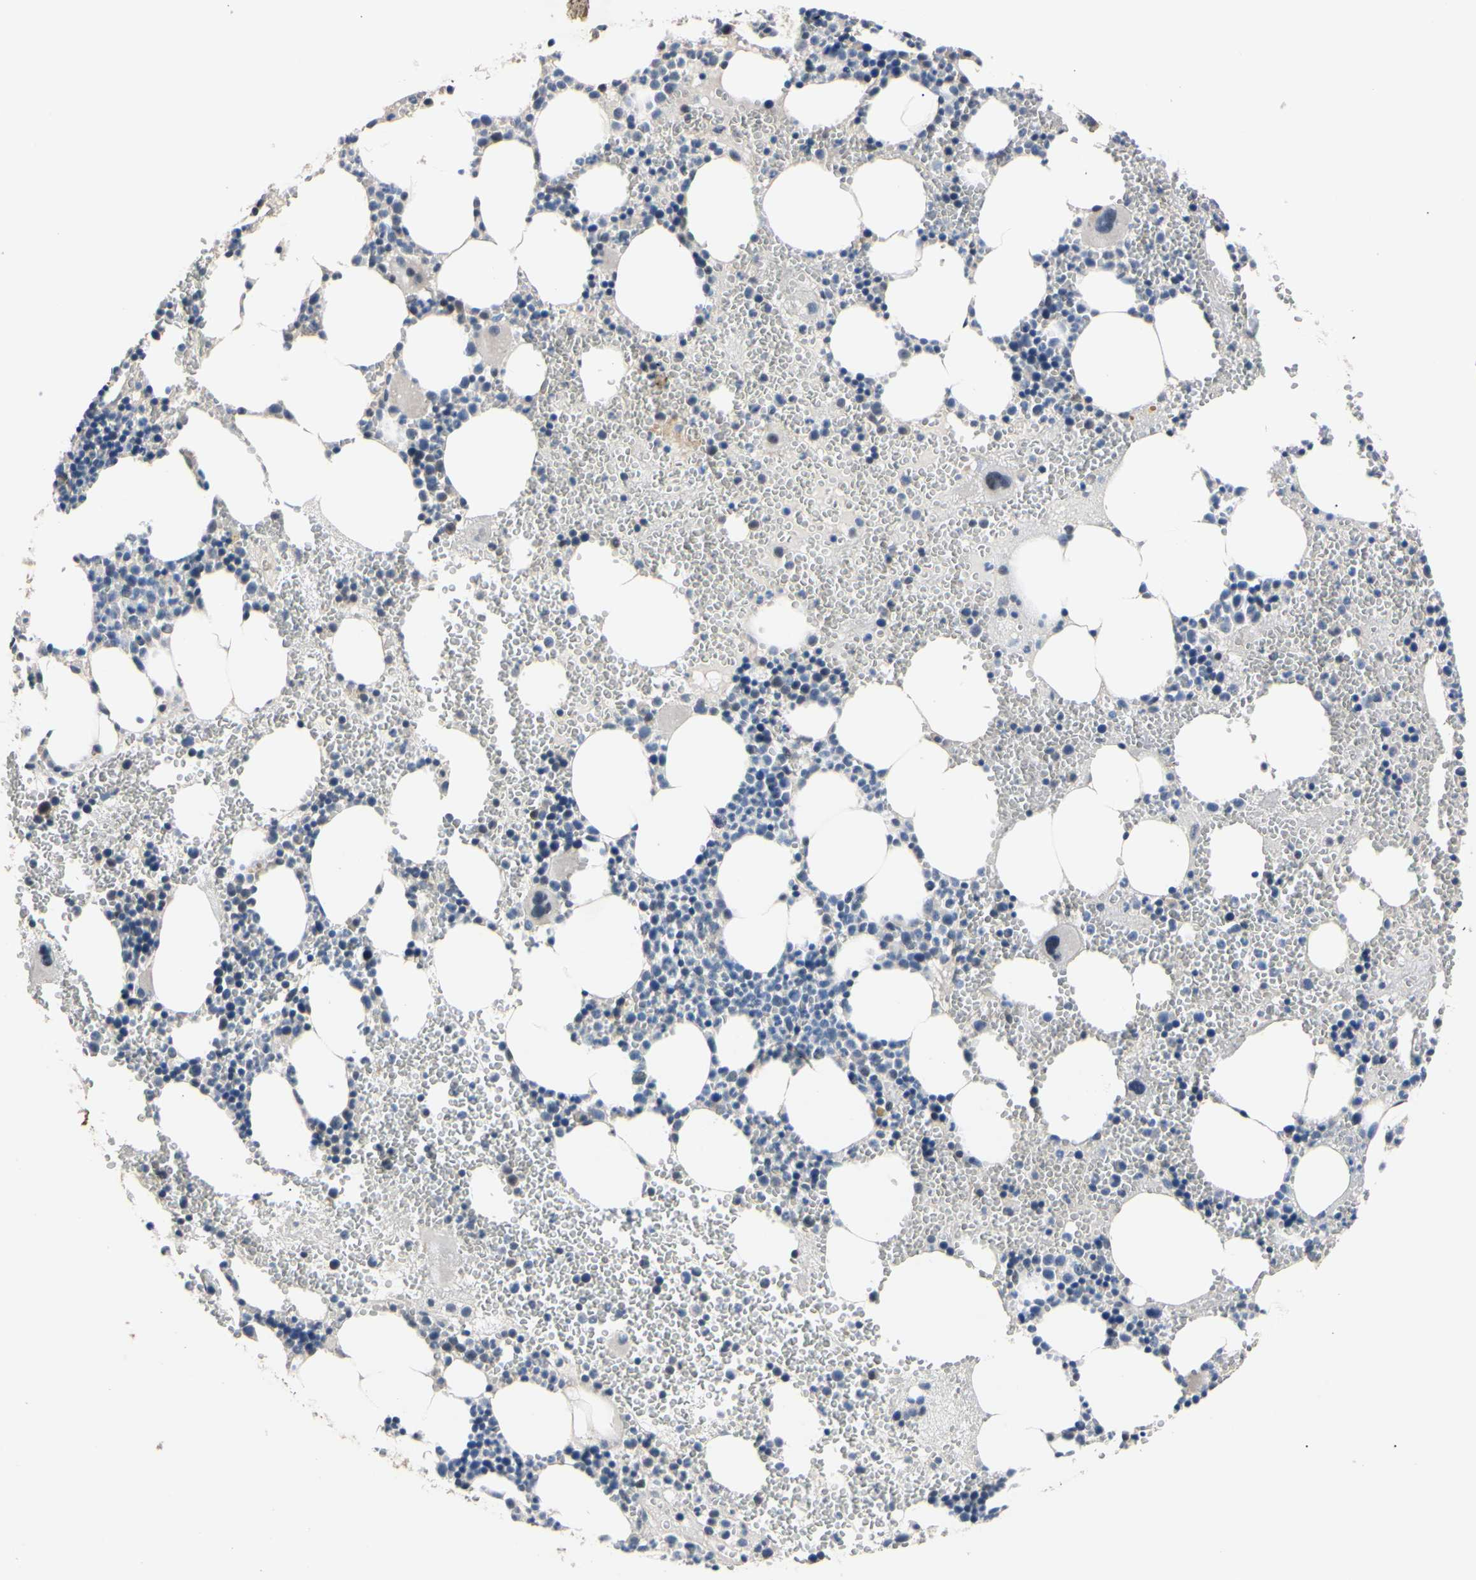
{"staining": {"intensity": "negative", "quantity": "none", "location": "none"}, "tissue": "bone marrow", "cell_type": "Hematopoietic cells", "image_type": "normal", "snomed": [{"axis": "morphology", "description": "Normal tissue, NOS"}, {"axis": "morphology", "description": "Inflammation, NOS"}, {"axis": "topography", "description": "Bone marrow"}], "caption": "Immunohistochemistry (IHC) histopathology image of benign bone marrow stained for a protein (brown), which demonstrates no positivity in hematopoietic cells.", "gene": "RARS1", "patient": {"sex": "female", "age": 76}}